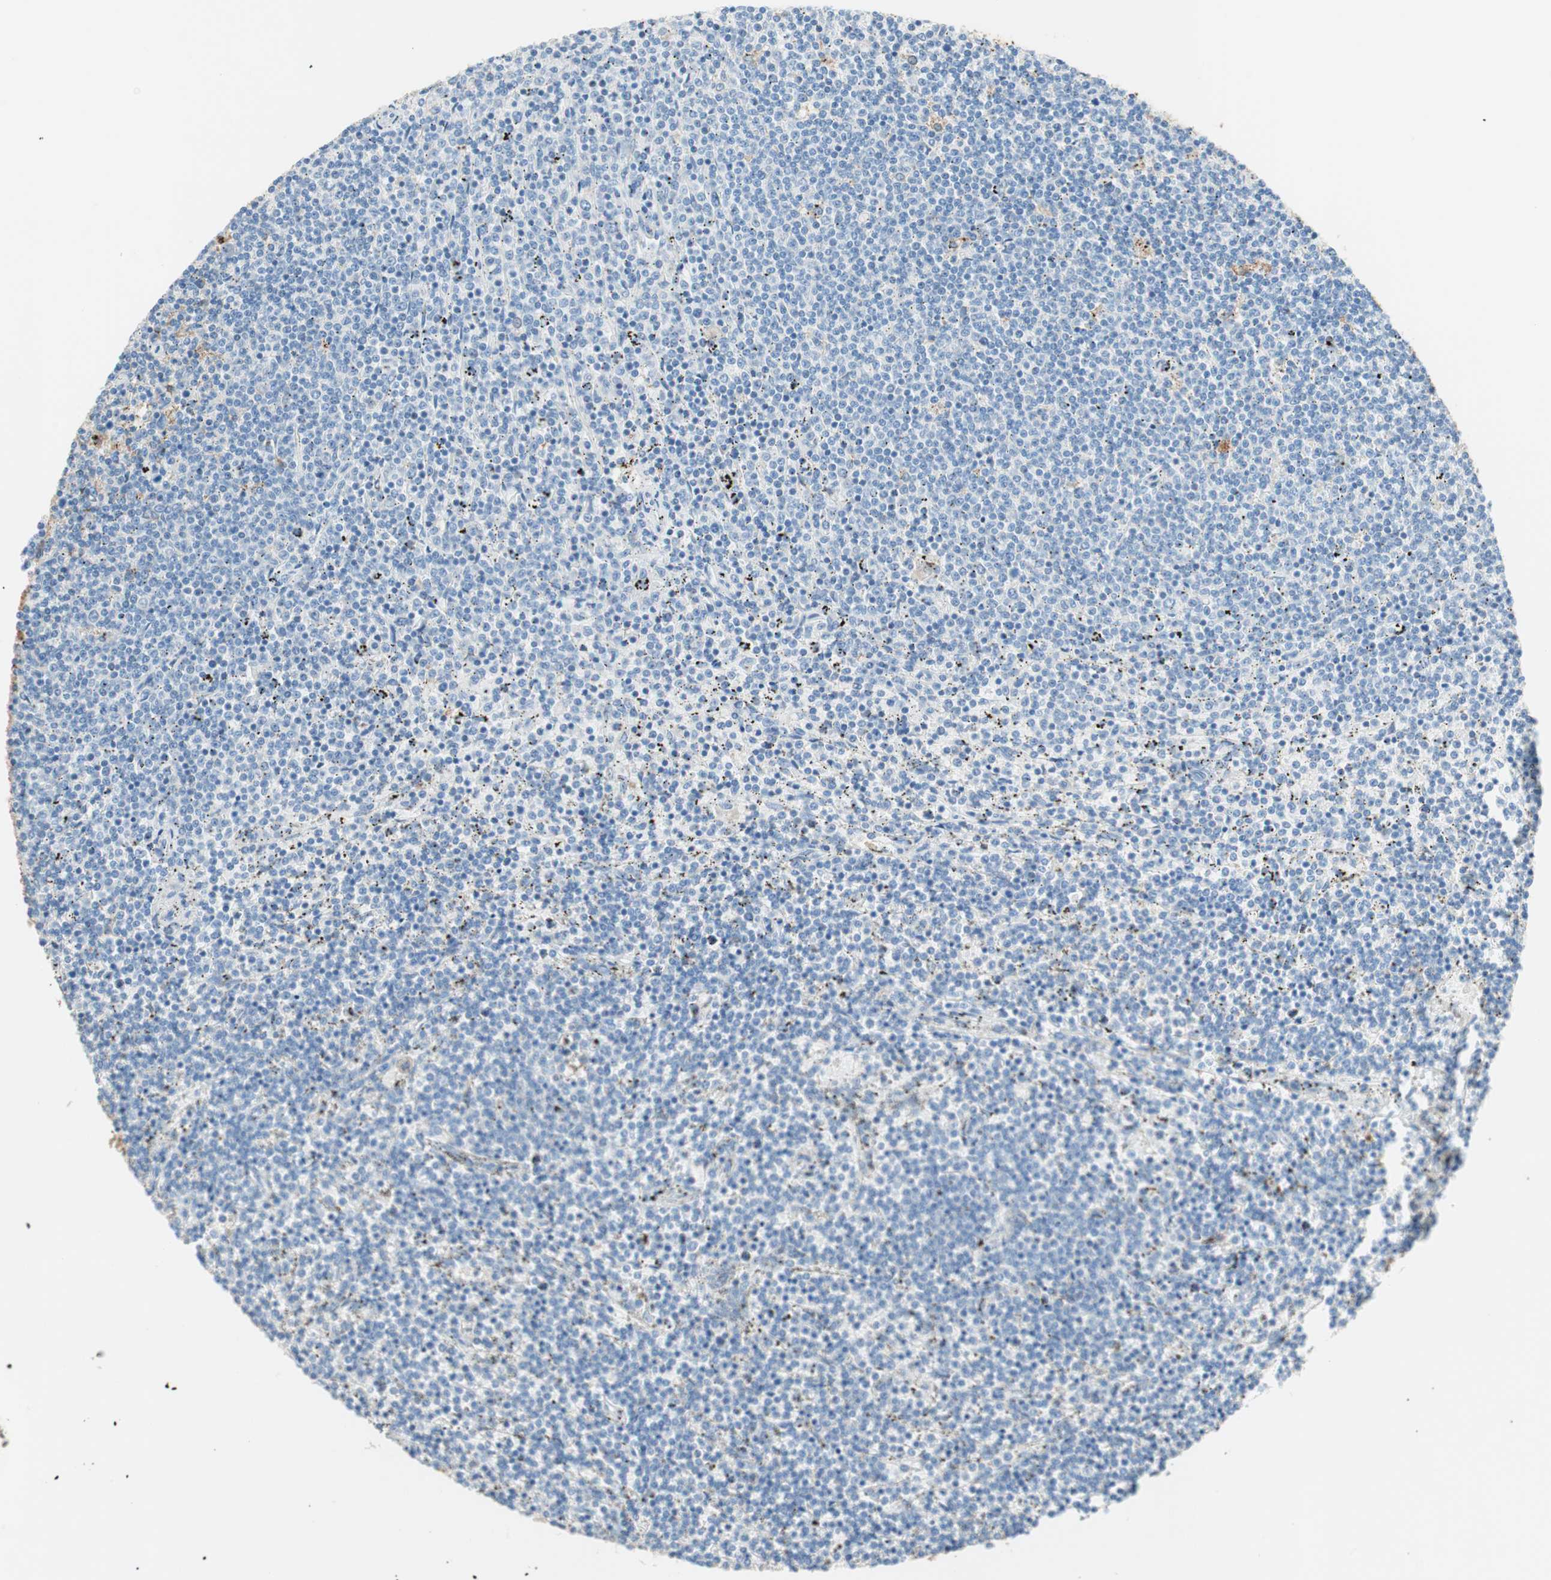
{"staining": {"intensity": "negative", "quantity": "none", "location": "none"}, "tissue": "lymphoma", "cell_type": "Tumor cells", "image_type": "cancer", "snomed": [{"axis": "morphology", "description": "Malignant lymphoma, non-Hodgkin's type, Low grade"}, {"axis": "topography", "description": "Spleen"}], "caption": "DAB (3,3'-diaminobenzidine) immunohistochemical staining of human lymphoma reveals no significant staining in tumor cells.", "gene": "GLUL", "patient": {"sex": "female", "age": 50}}